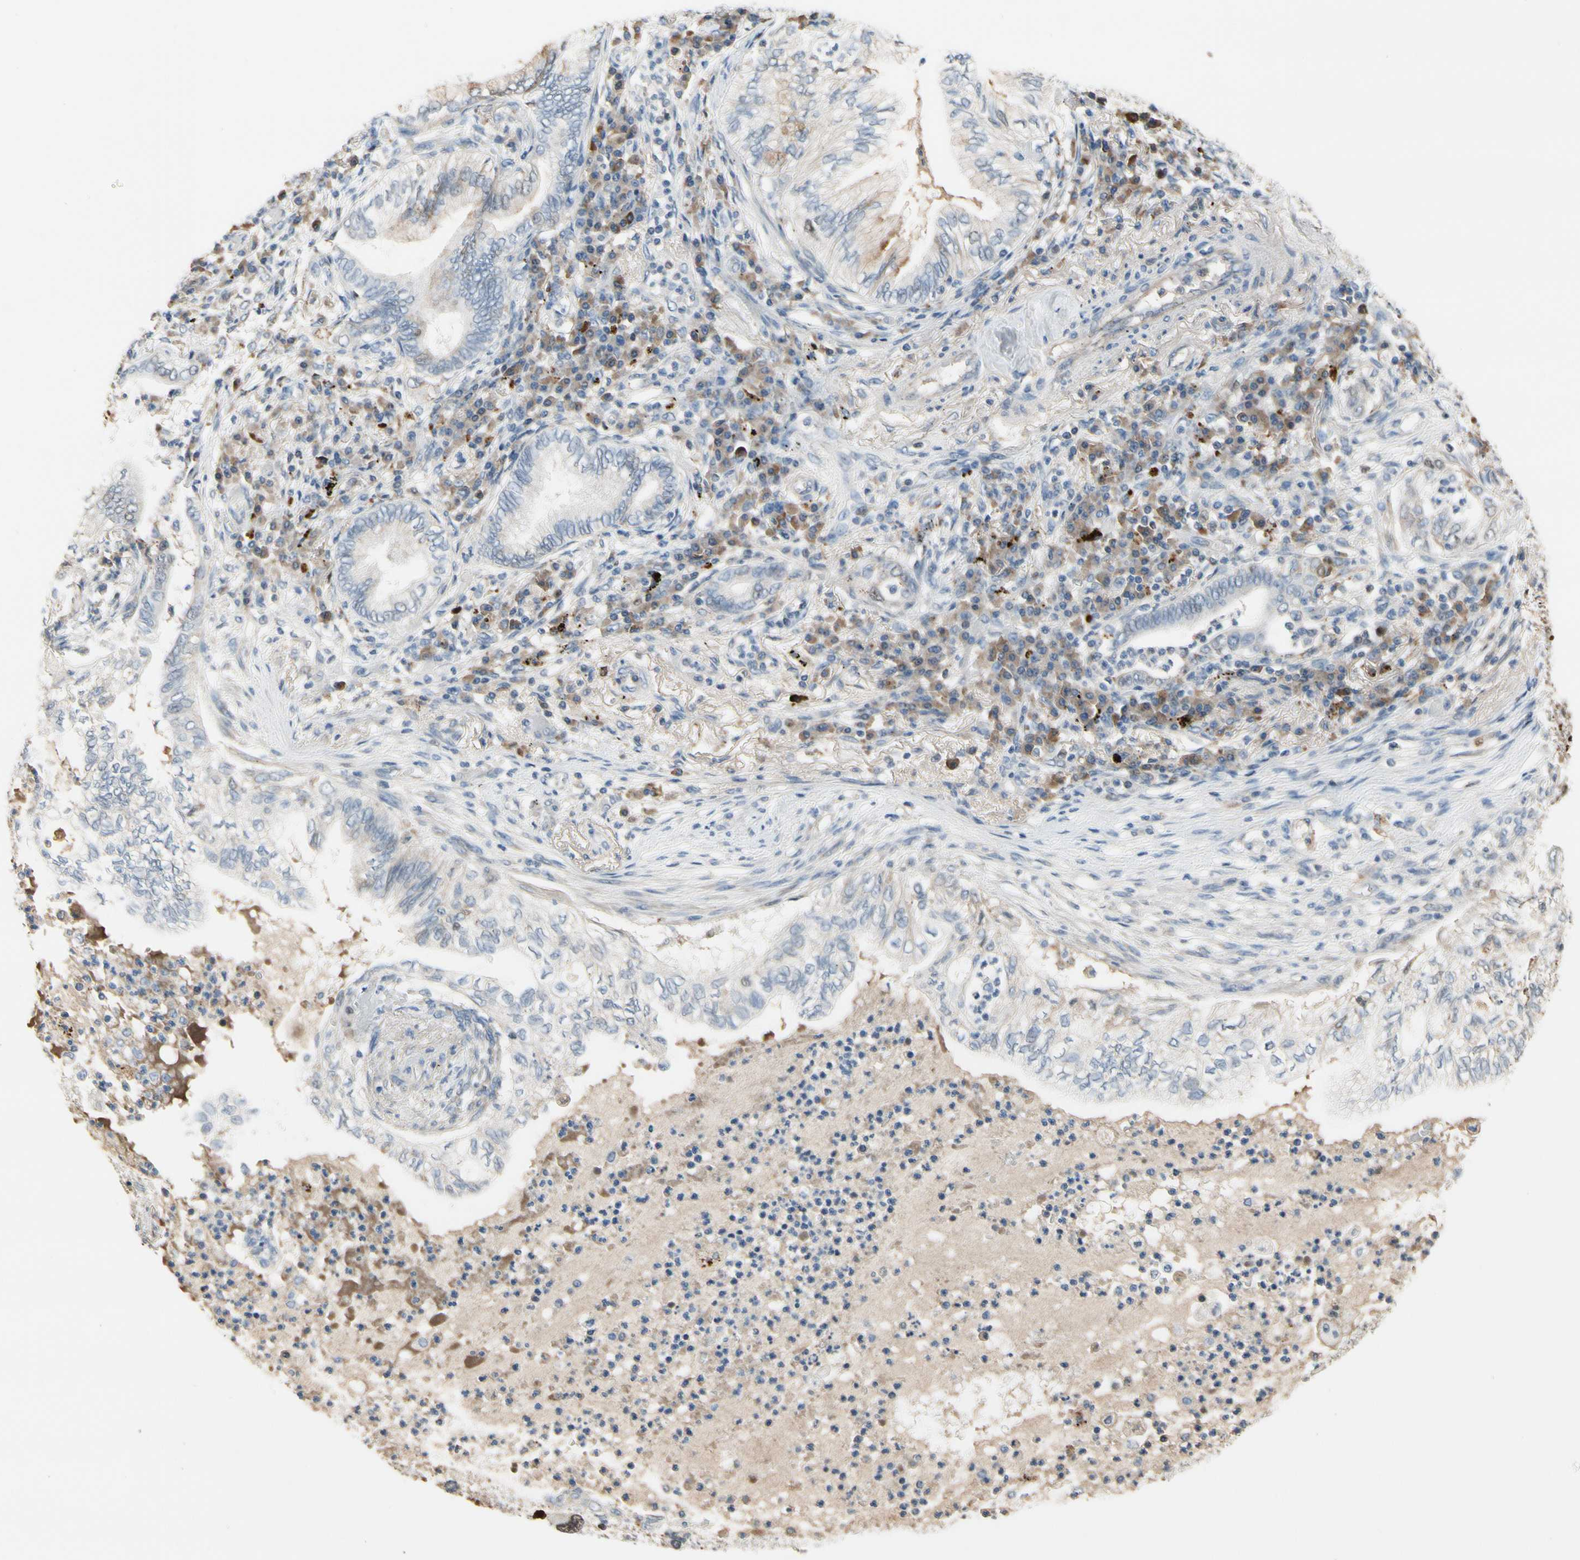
{"staining": {"intensity": "negative", "quantity": "none", "location": "none"}, "tissue": "lung cancer", "cell_type": "Tumor cells", "image_type": "cancer", "snomed": [{"axis": "morphology", "description": "Normal tissue, NOS"}, {"axis": "morphology", "description": "Adenocarcinoma, NOS"}, {"axis": "topography", "description": "Bronchus"}, {"axis": "topography", "description": "Lung"}], "caption": "This is an immunohistochemistry micrograph of human lung cancer (adenocarcinoma). There is no staining in tumor cells.", "gene": "ZKSCAN4", "patient": {"sex": "female", "age": 70}}